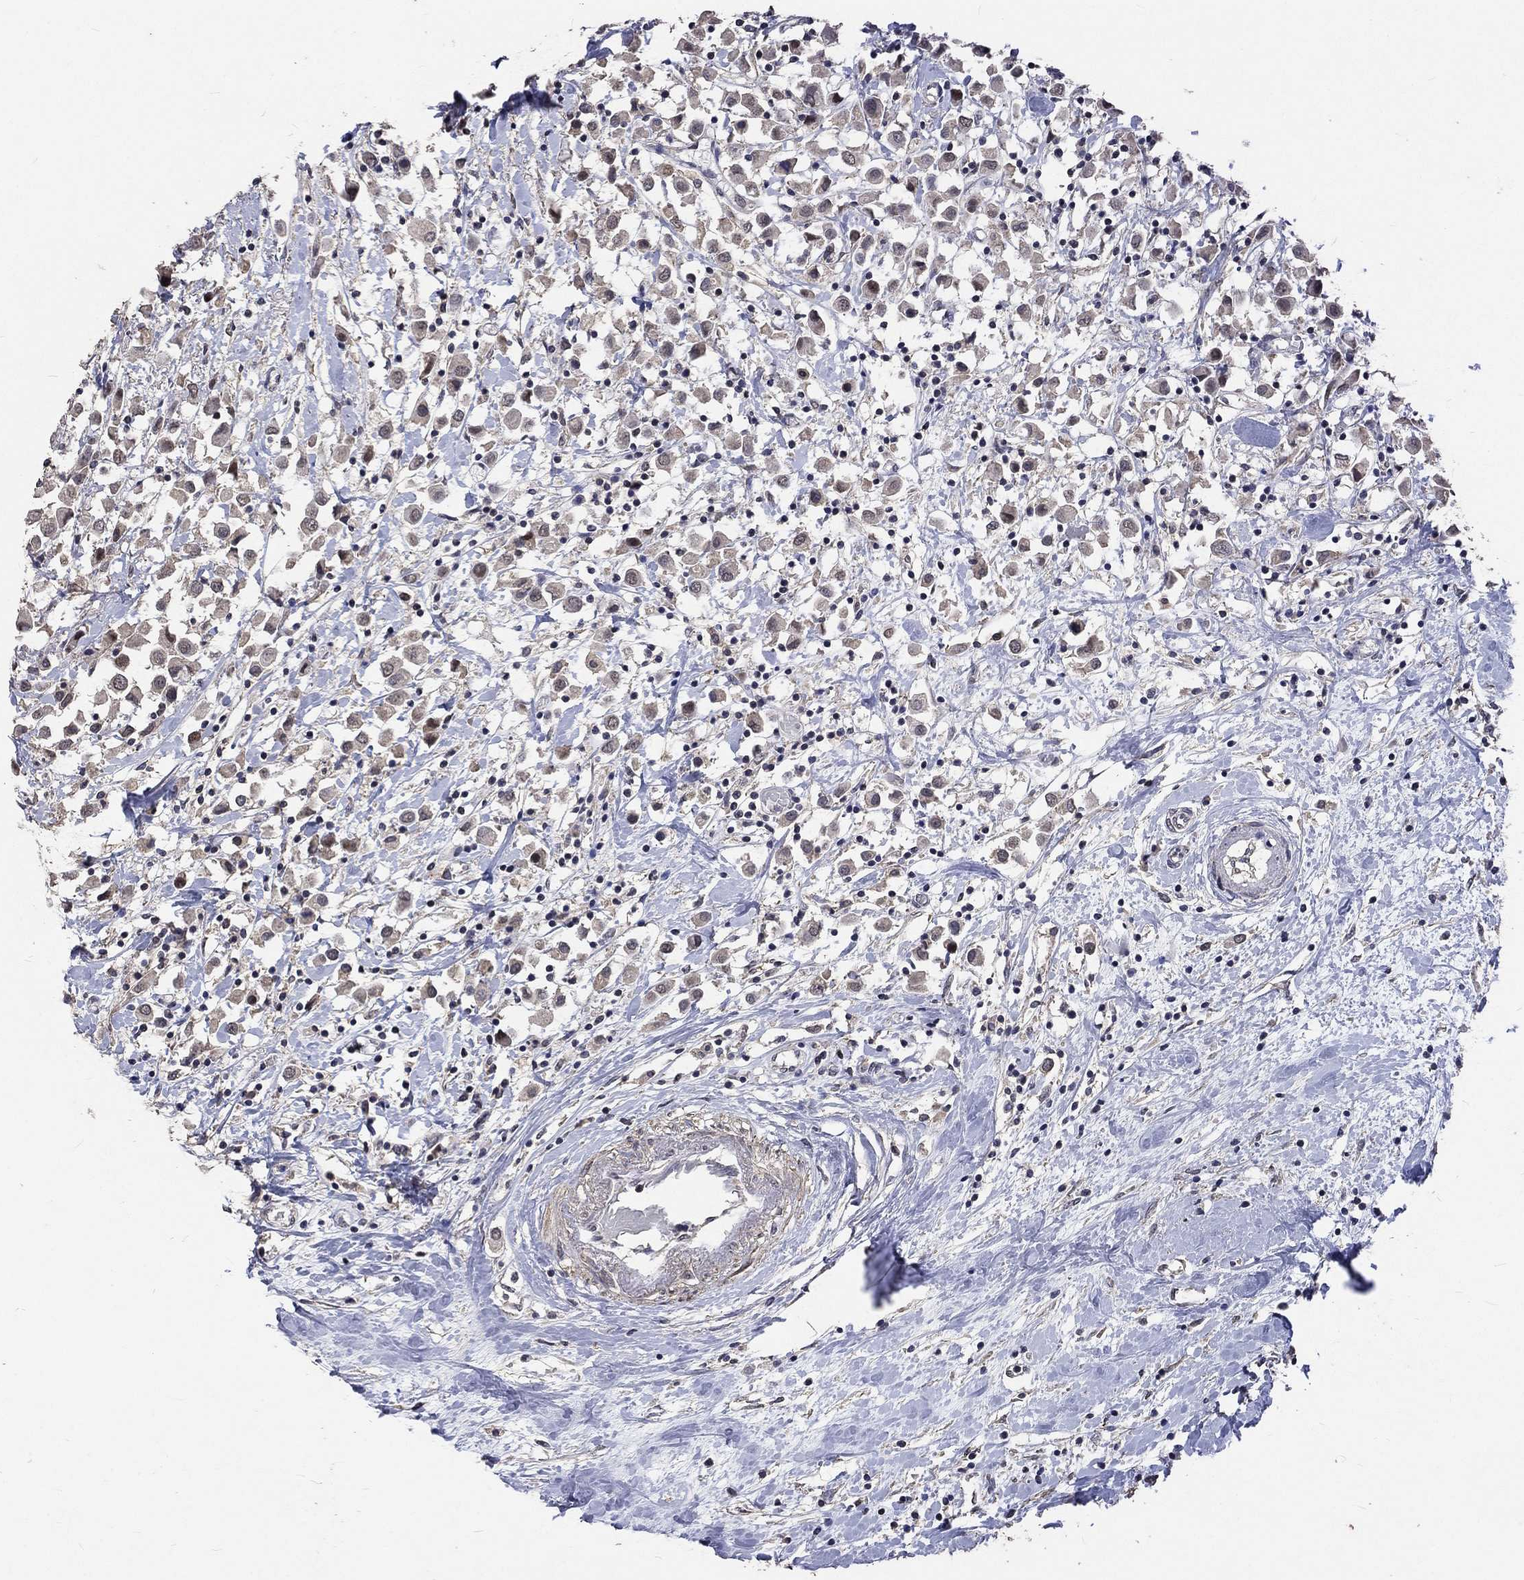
{"staining": {"intensity": "negative", "quantity": "none", "location": "none"}, "tissue": "breast cancer", "cell_type": "Tumor cells", "image_type": "cancer", "snomed": [{"axis": "morphology", "description": "Duct carcinoma"}, {"axis": "topography", "description": "Breast"}], "caption": "A histopathology image of human breast cancer is negative for staining in tumor cells.", "gene": "SPATA33", "patient": {"sex": "female", "age": 61}}